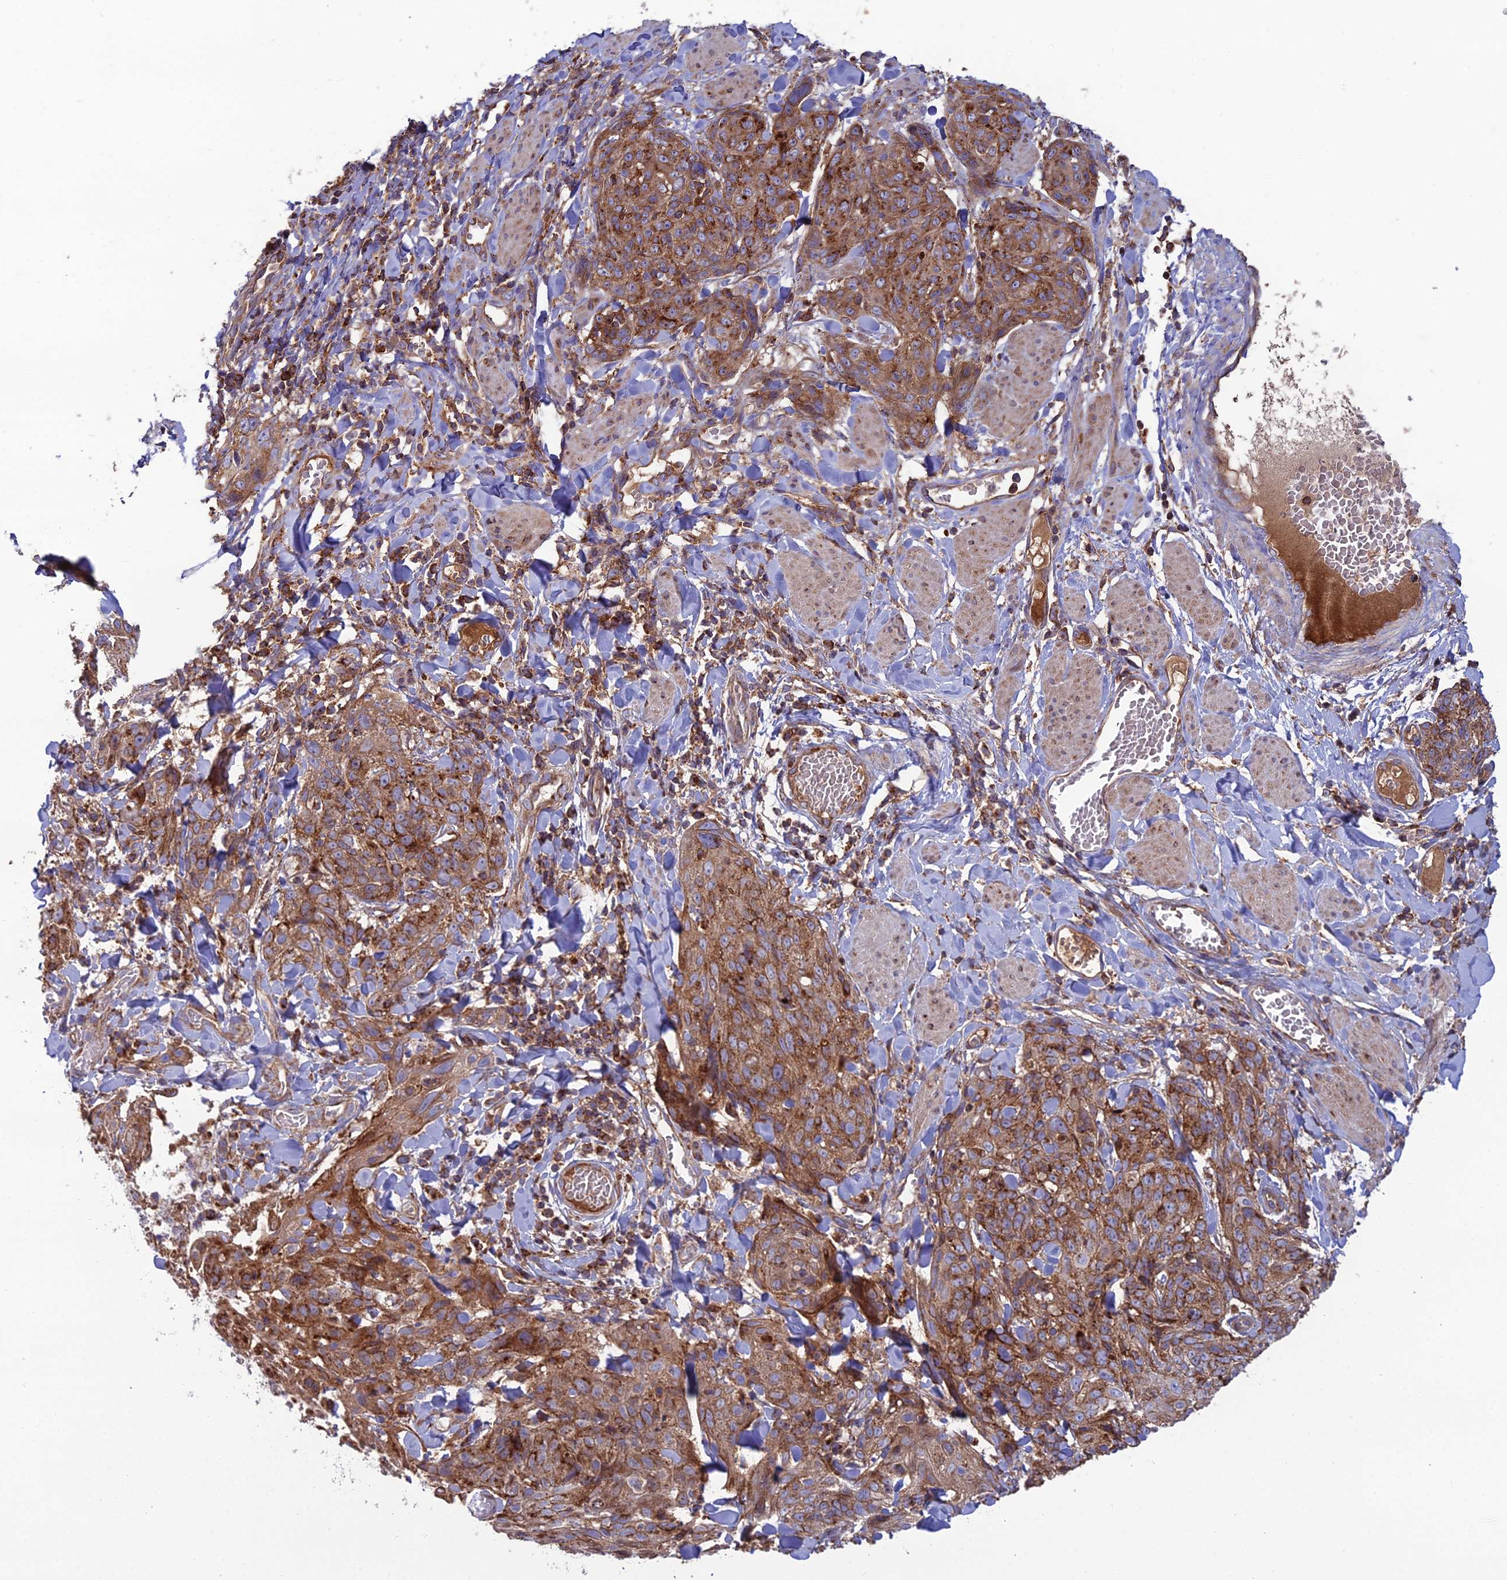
{"staining": {"intensity": "moderate", "quantity": ">75%", "location": "cytoplasmic/membranous"}, "tissue": "skin cancer", "cell_type": "Tumor cells", "image_type": "cancer", "snomed": [{"axis": "morphology", "description": "Squamous cell carcinoma, NOS"}, {"axis": "topography", "description": "Skin"}, {"axis": "topography", "description": "Vulva"}], "caption": "The immunohistochemical stain shows moderate cytoplasmic/membranous staining in tumor cells of skin cancer tissue. (Brightfield microscopy of DAB IHC at high magnification).", "gene": "LNPEP", "patient": {"sex": "female", "age": 85}}